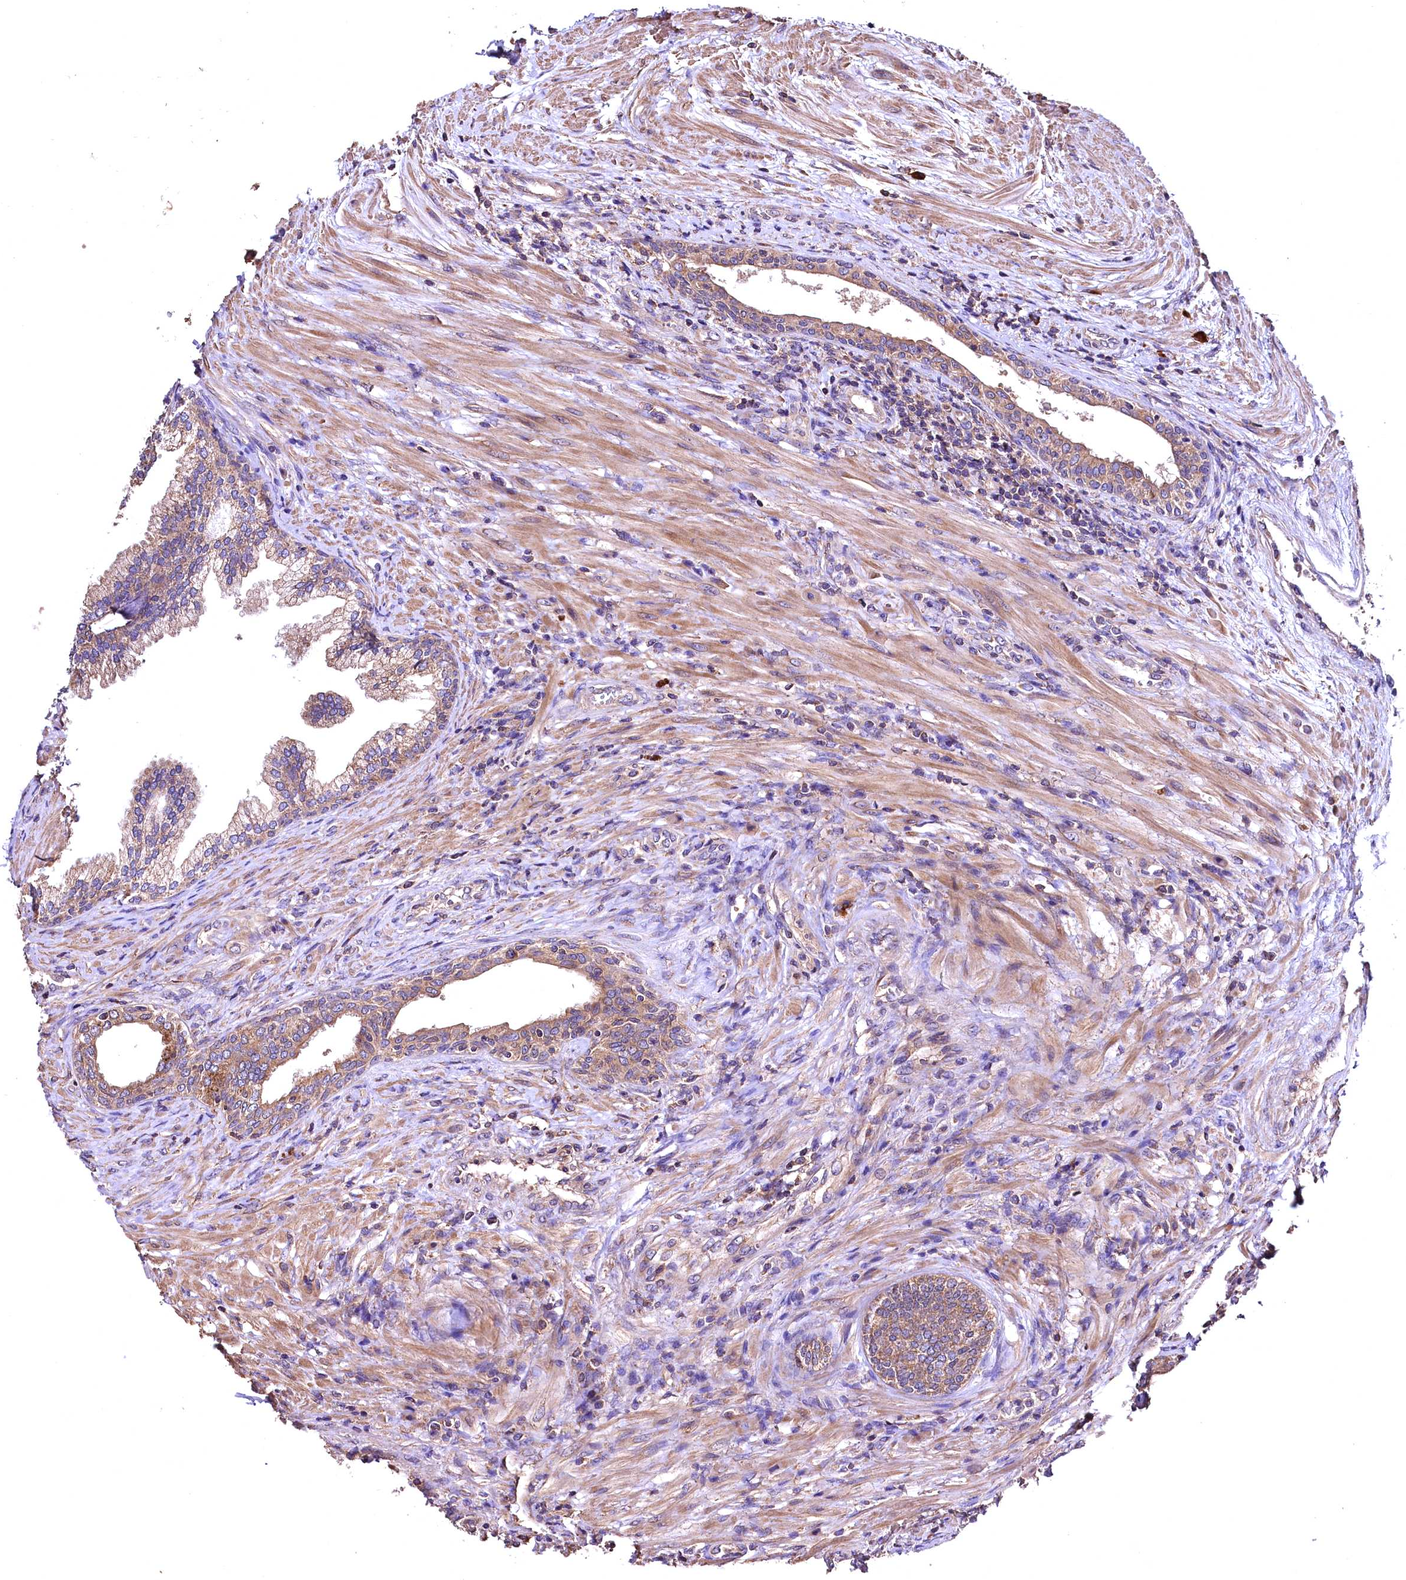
{"staining": {"intensity": "moderate", "quantity": ">75%", "location": "cytoplasmic/membranous"}, "tissue": "prostate", "cell_type": "Glandular cells", "image_type": "normal", "snomed": [{"axis": "morphology", "description": "Normal tissue, NOS"}, {"axis": "topography", "description": "Prostate"}], "caption": "Immunohistochemical staining of unremarkable human prostate demonstrates >75% levels of moderate cytoplasmic/membranous protein staining in approximately >75% of glandular cells.", "gene": "ENKD1", "patient": {"sex": "male", "age": 76}}